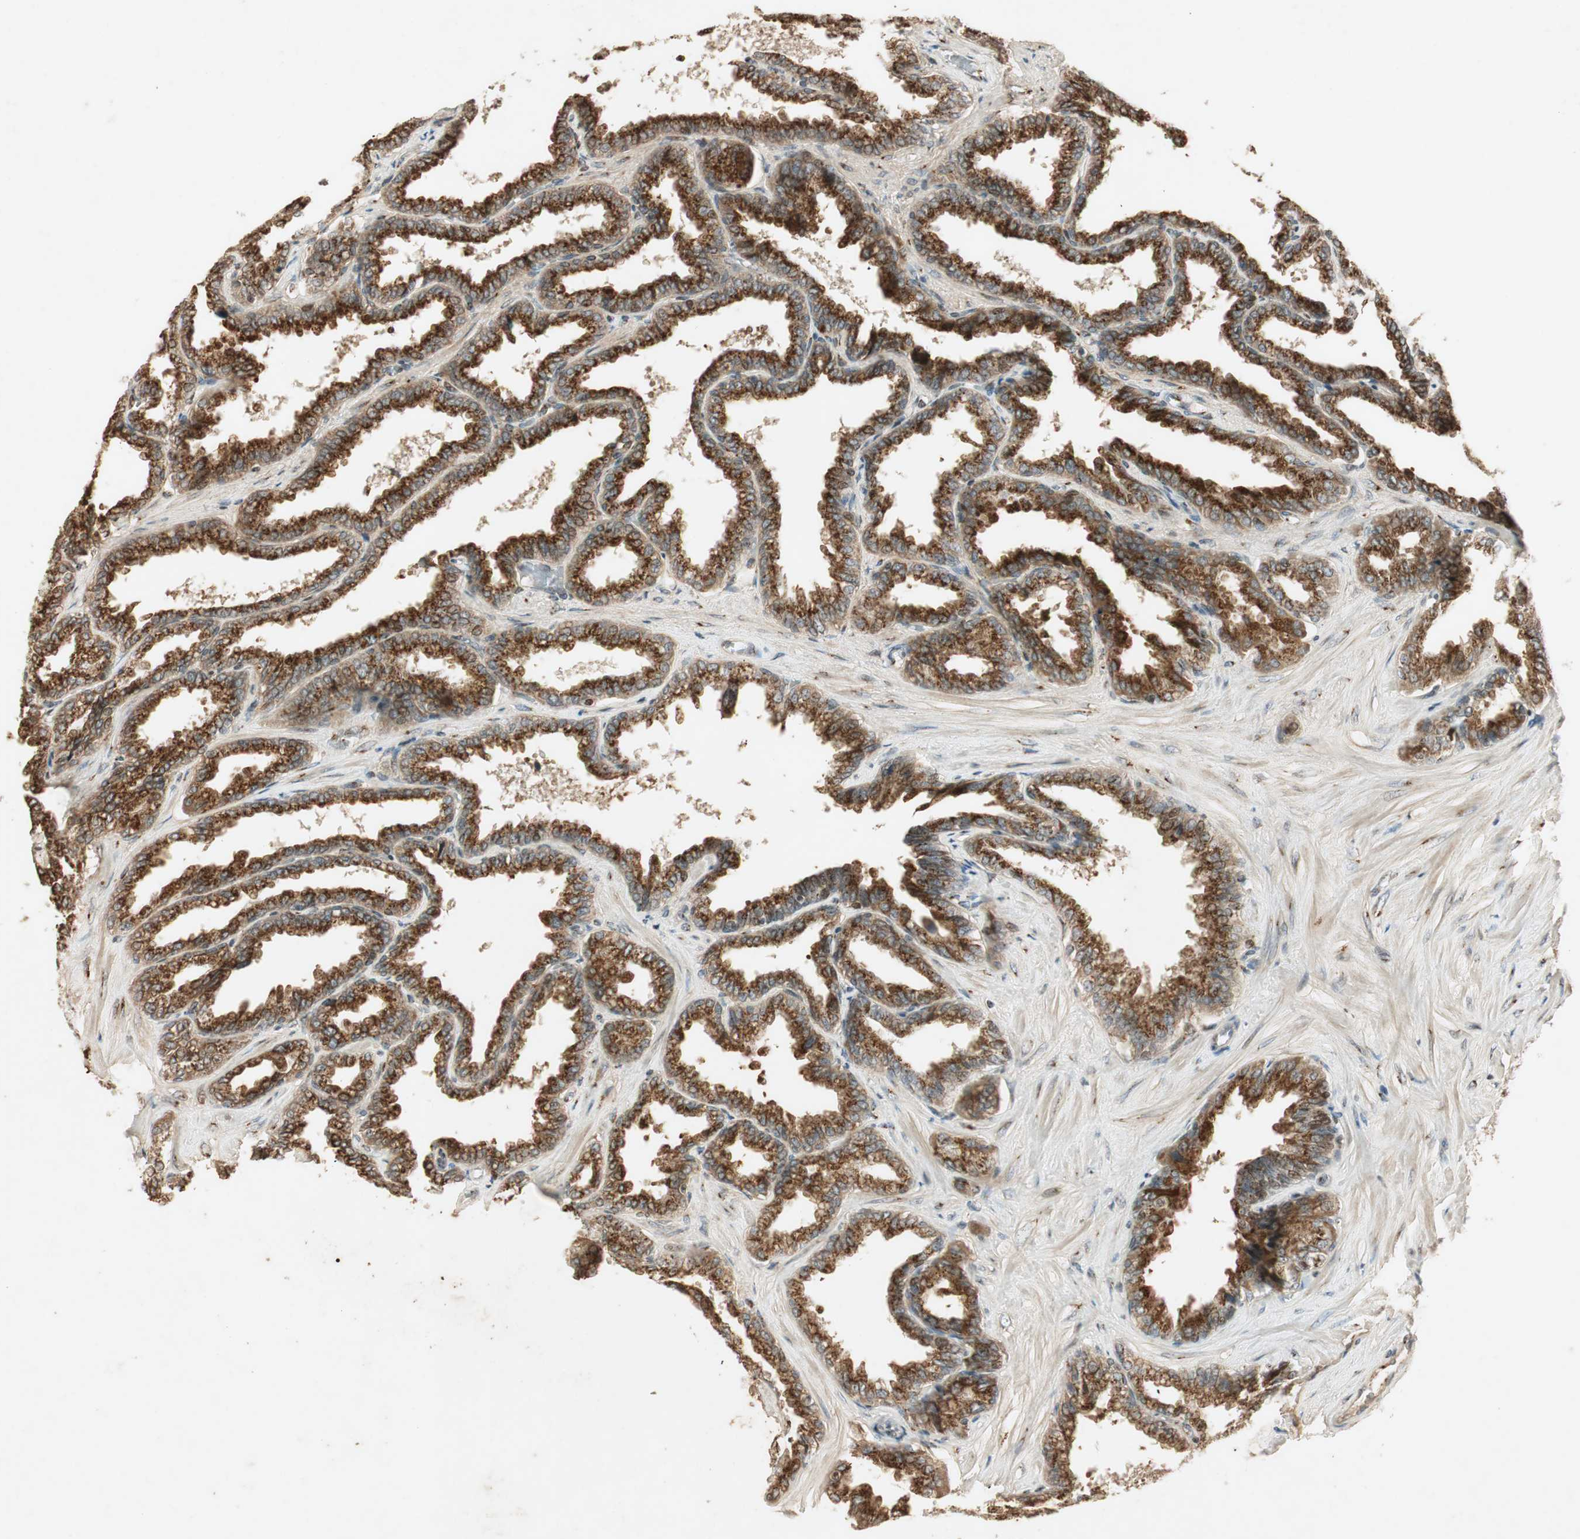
{"staining": {"intensity": "moderate", "quantity": ">75%", "location": "cytoplasmic/membranous"}, "tissue": "seminal vesicle", "cell_type": "Glandular cells", "image_type": "normal", "snomed": [{"axis": "morphology", "description": "Normal tissue, NOS"}, {"axis": "topography", "description": "Seminal veicle"}], "caption": "Seminal vesicle stained with immunohistochemistry (IHC) reveals moderate cytoplasmic/membranous expression in about >75% of glandular cells. The staining was performed using DAB, with brown indicating positive protein expression. Nuclei are stained blue with hematoxylin.", "gene": "NEO1", "patient": {"sex": "male", "age": 46}}